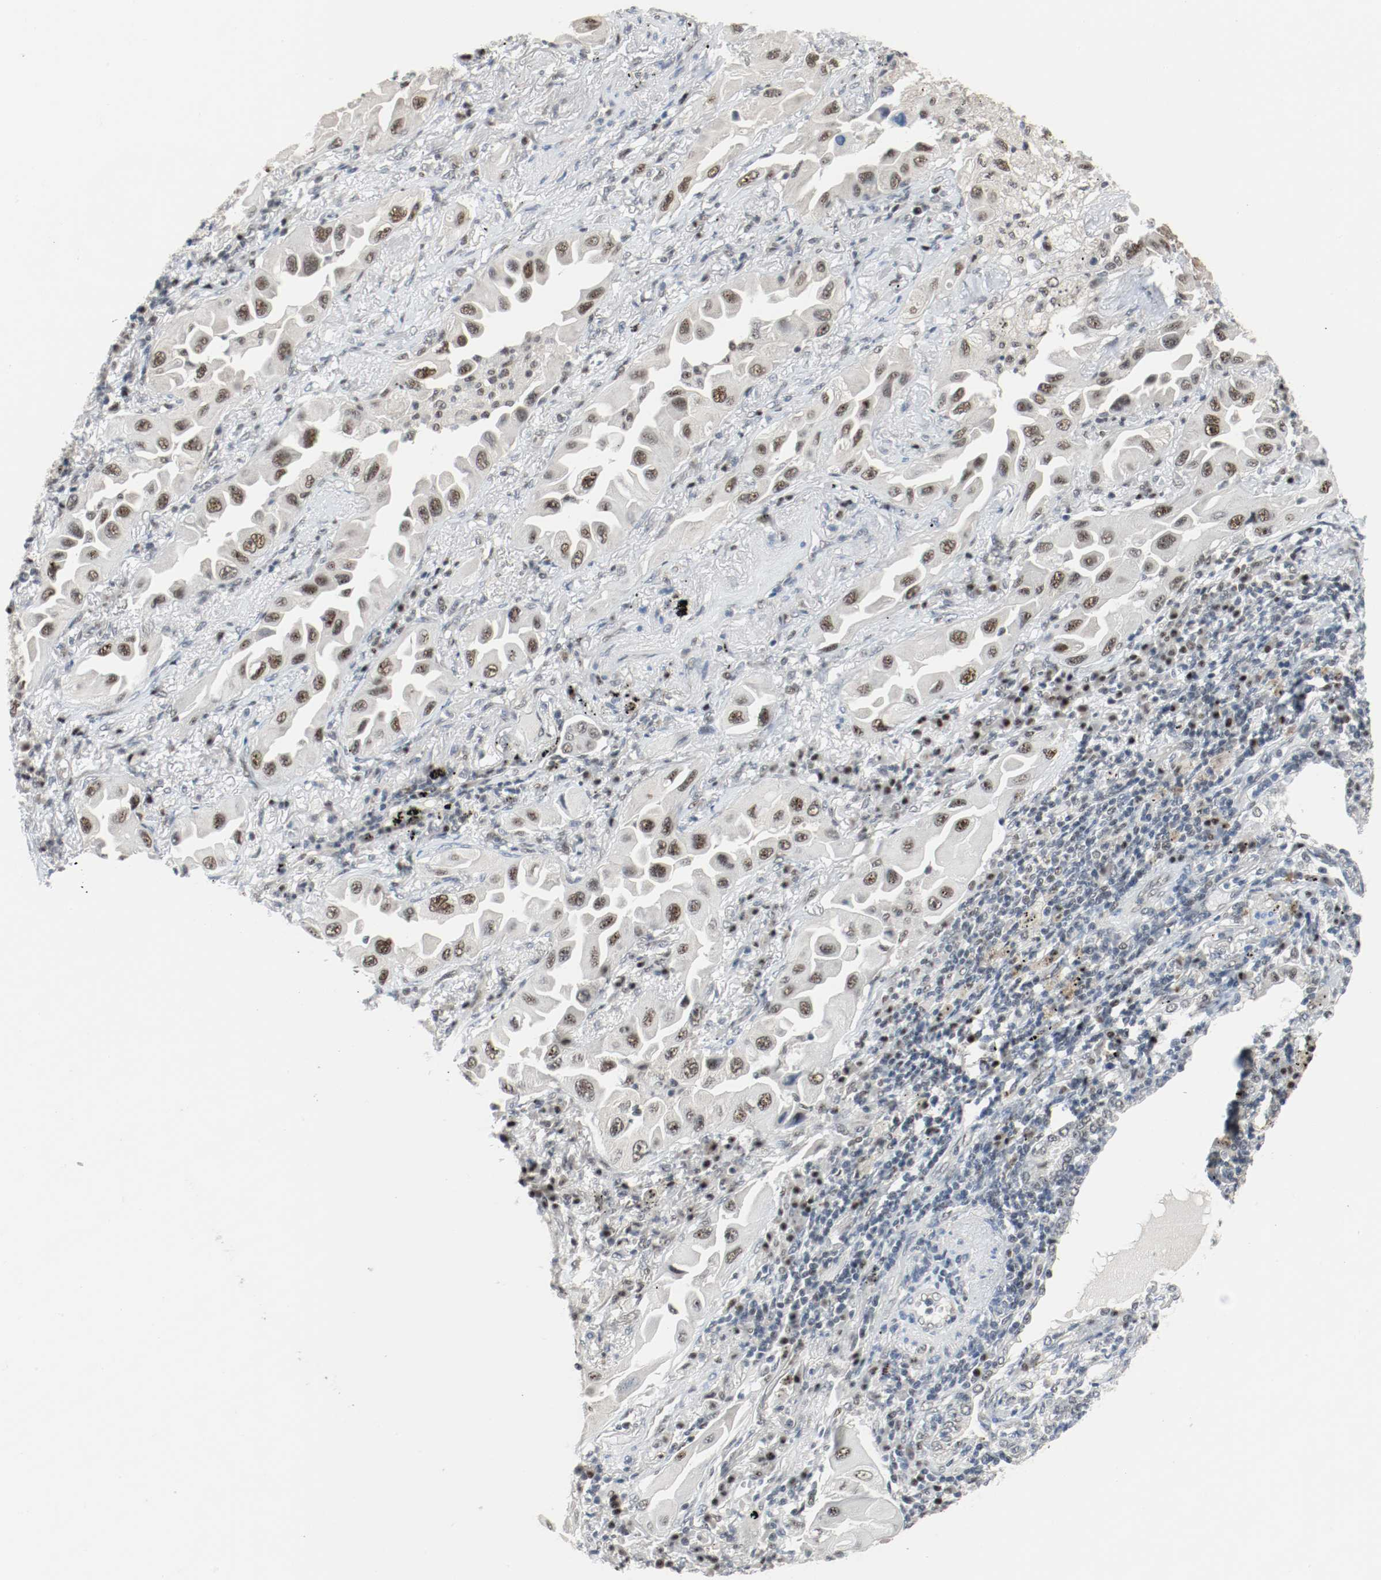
{"staining": {"intensity": "weak", "quantity": "<25%", "location": "nuclear"}, "tissue": "lung cancer", "cell_type": "Tumor cells", "image_type": "cancer", "snomed": [{"axis": "morphology", "description": "Adenocarcinoma, NOS"}, {"axis": "topography", "description": "Lung"}], "caption": "The IHC micrograph has no significant positivity in tumor cells of lung cancer (adenocarcinoma) tissue.", "gene": "ASH1L", "patient": {"sex": "female", "age": 65}}